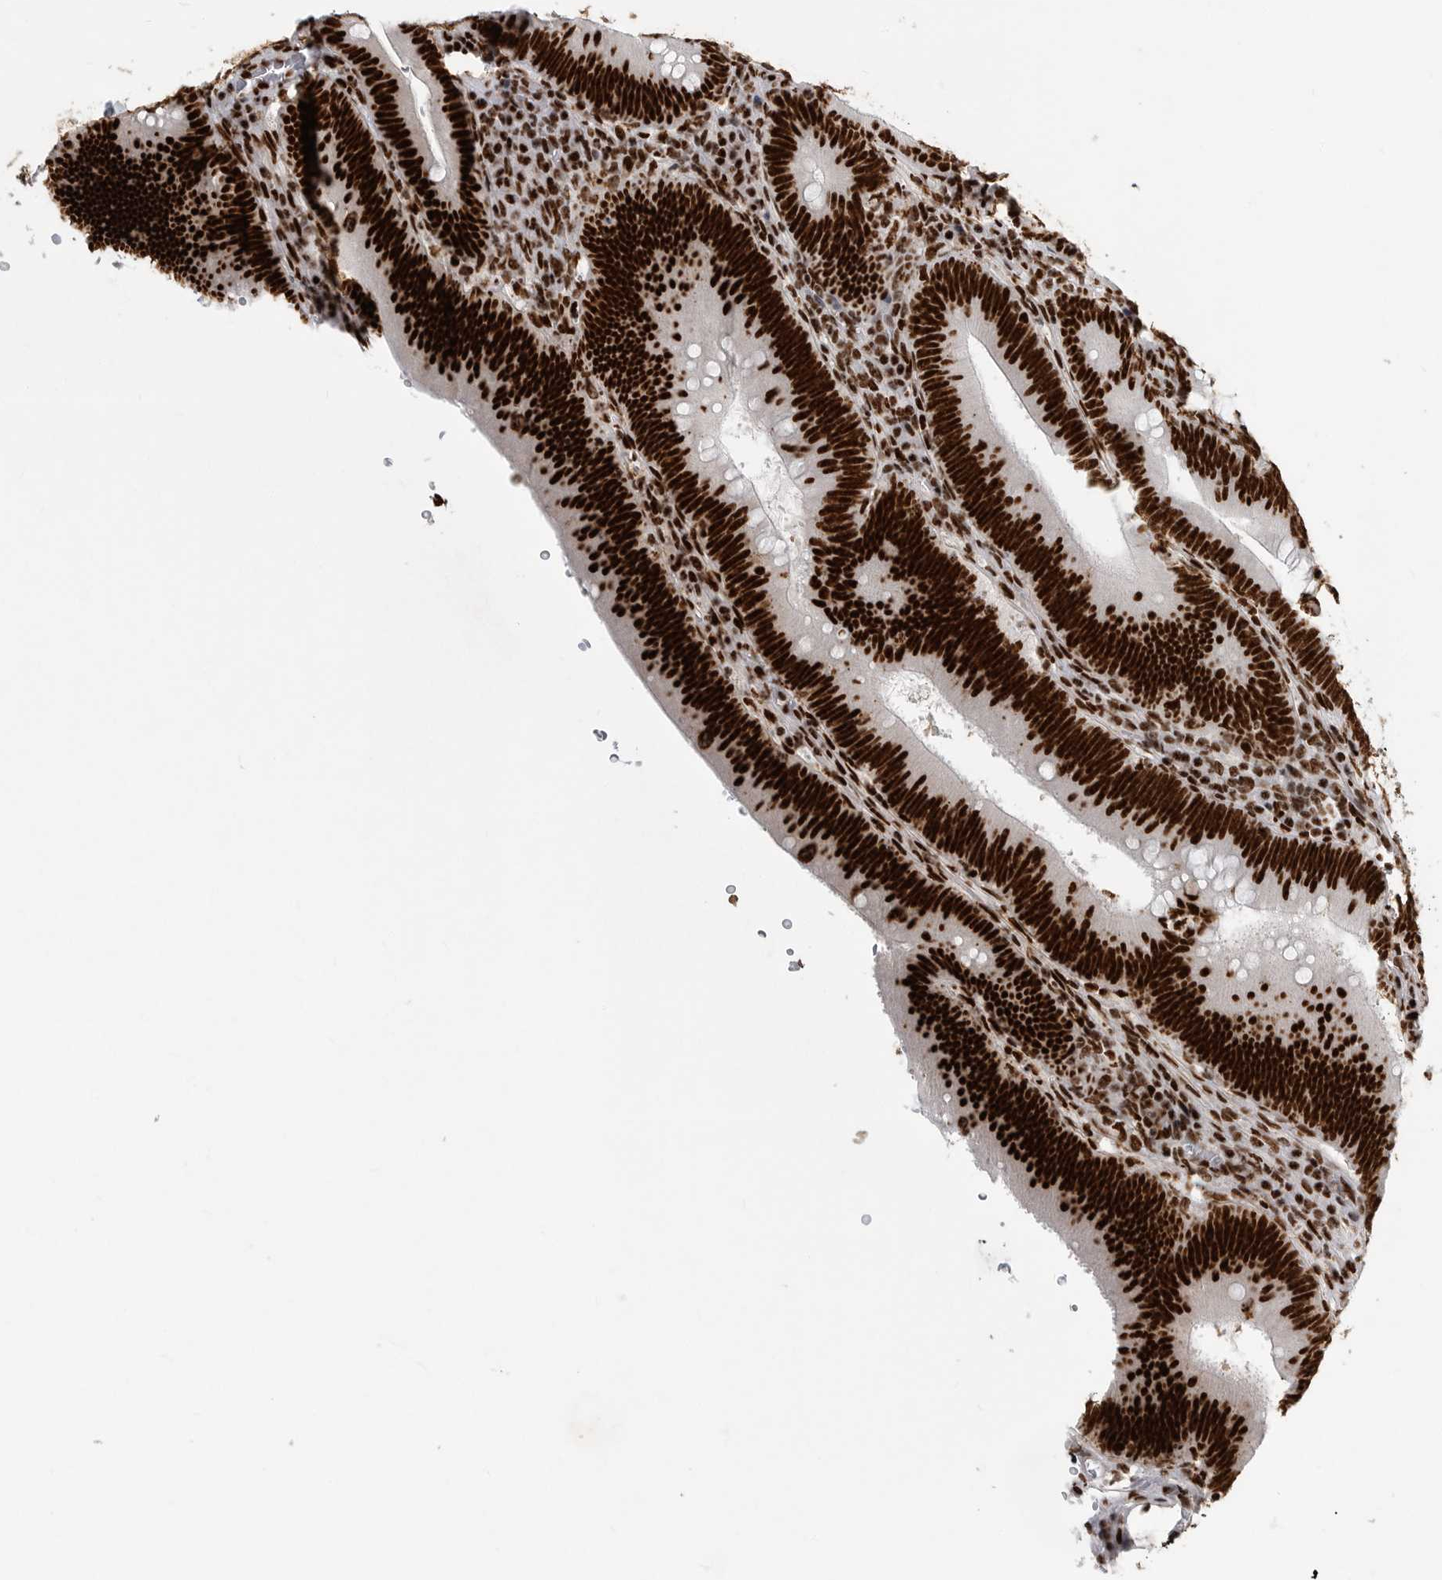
{"staining": {"intensity": "strong", "quantity": ">75%", "location": "nuclear"}, "tissue": "colorectal cancer", "cell_type": "Tumor cells", "image_type": "cancer", "snomed": [{"axis": "morphology", "description": "Normal tissue, NOS"}, {"axis": "topography", "description": "Colon"}], "caption": "Protein staining of colorectal cancer tissue shows strong nuclear staining in approximately >75% of tumor cells.", "gene": "BCLAF1", "patient": {"sex": "female", "age": 82}}